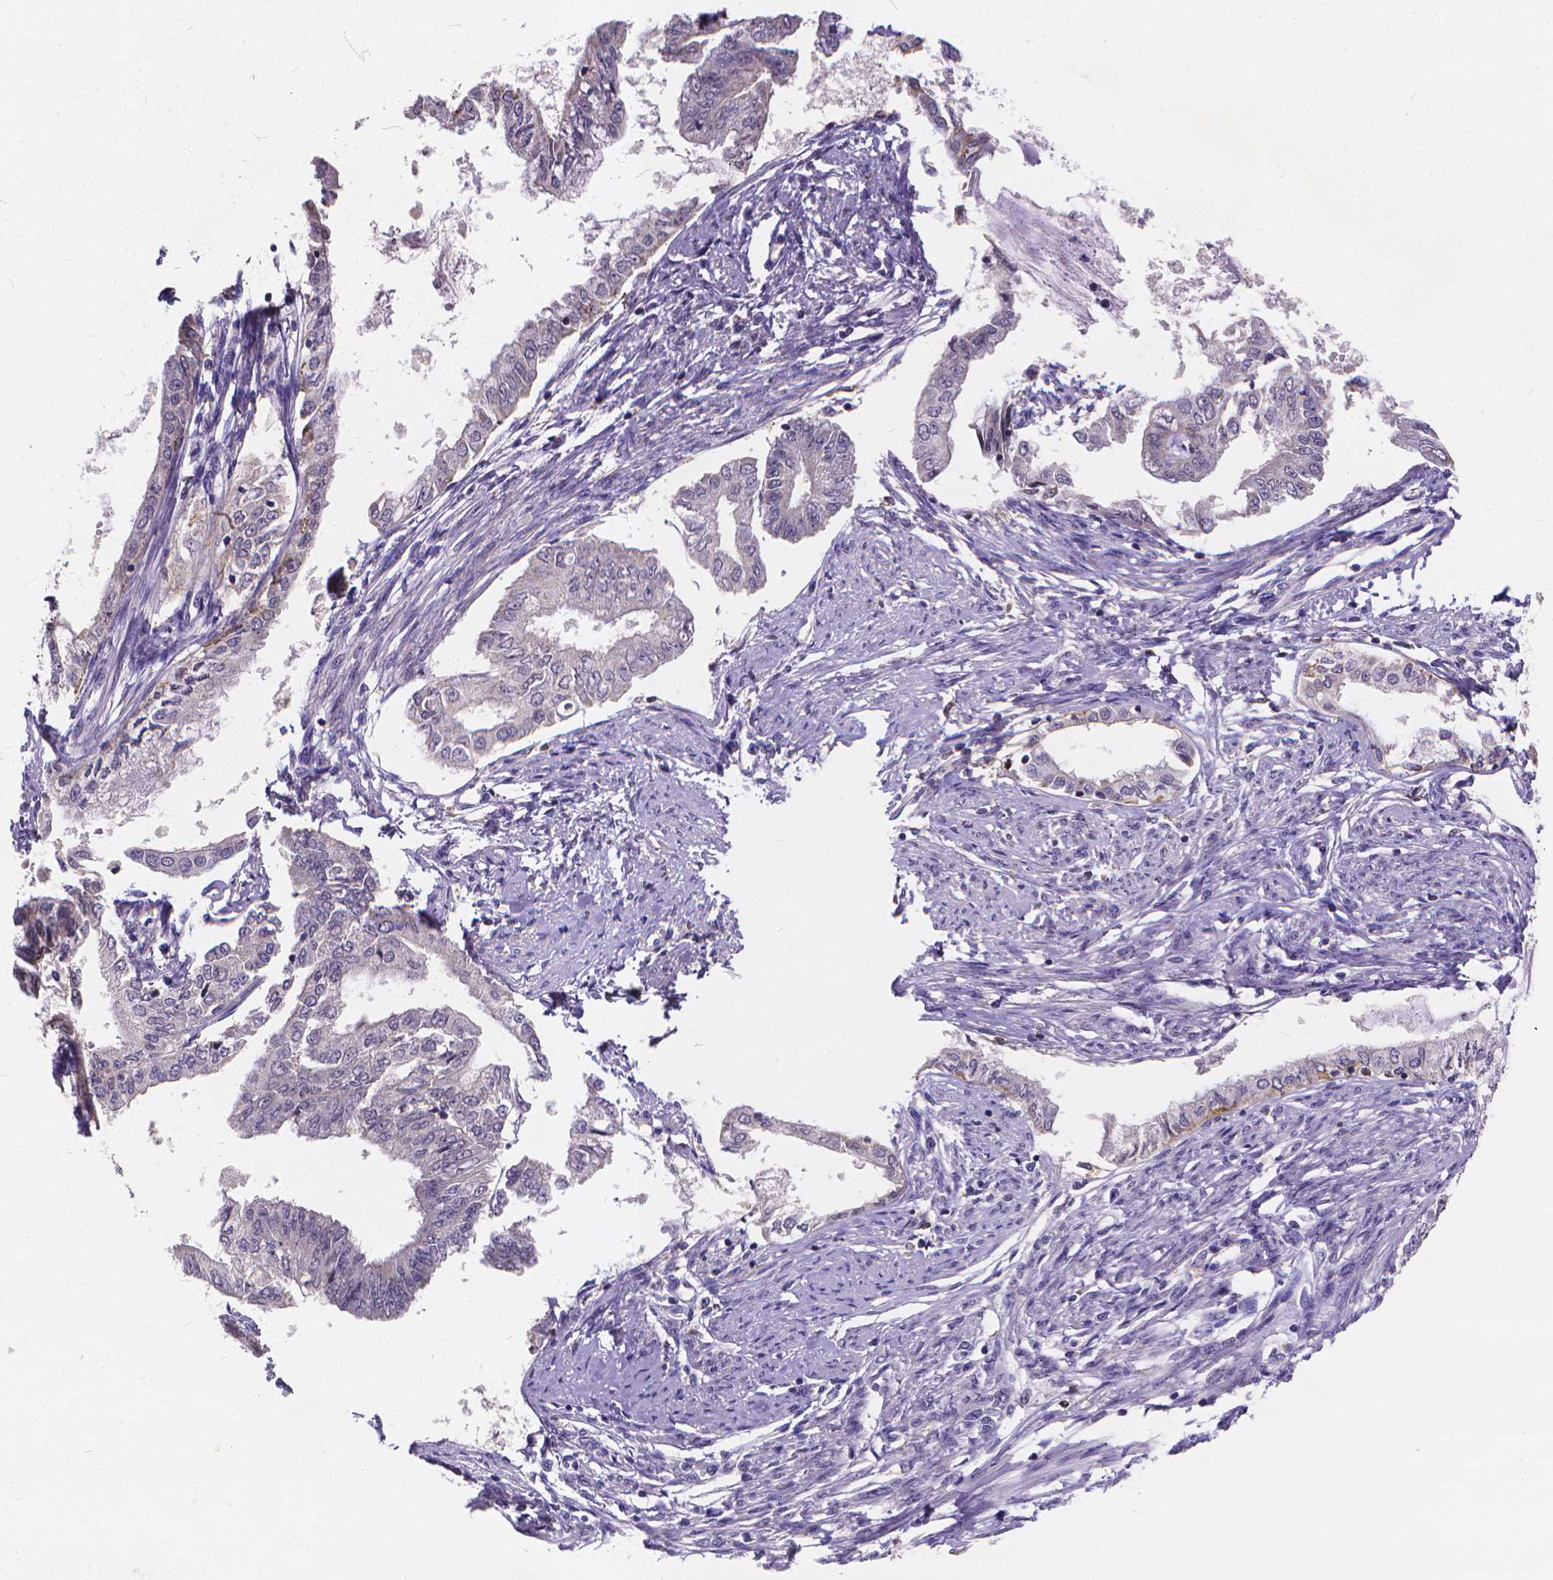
{"staining": {"intensity": "negative", "quantity": "none", "location": "none"}, "tissue": "endometrial cancer", "cell_type": "Tumor cells", "image_type": "cancer", "snomed": [{"axis": "morphology", "description": "Adenocarcinoma, NOS"}, {"axis": "topography", "description": "Endometrium"}], "caption": "Tumor cells show no significant protein staining in endometrial cancer.", "gene": "GLRB", "patient": {"sex": "female", "age": 76}}